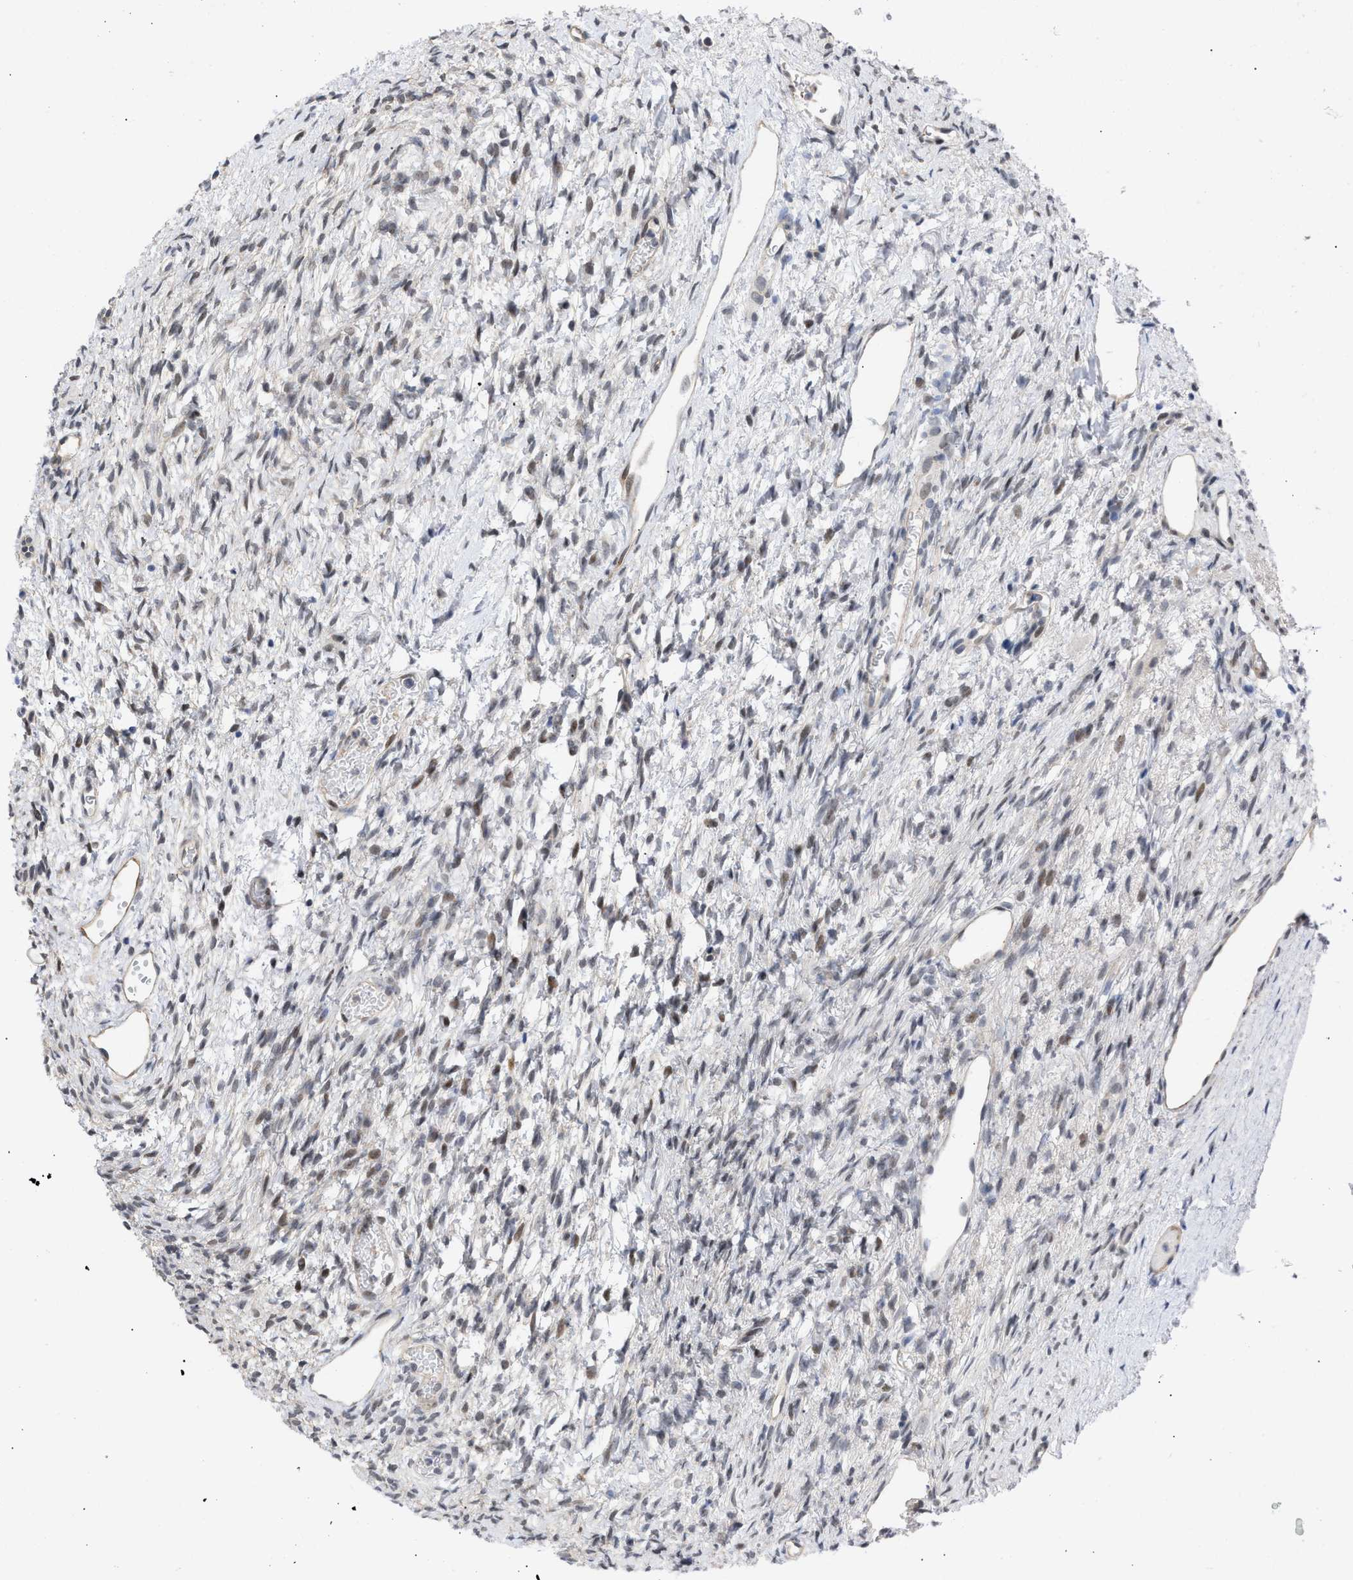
{"staining": {"intensity": "weak", "quantity": ">75%", "location": "cytoplasmic/membranous"}, "tissue": "ovary", "cell_type": "Follicle cells", "image_type": "normal", "snomed": [{"axis": "morphology", "description": "Normal tissue, NOS"}, {"axis": "topography", "description": "Ovary"}], "caption": "A high-resolution micrograph shows IHC staining of normal ovary, which displays weak cytoplasmic/membranous staining in approximately >75% of follicle cells. Using DAB (brown) and hematoxylin (blue) stains, captured at high magnification using brightfield microscopy.", "gene": "THRA", "patient": {"sex": "female", "age": 33}}